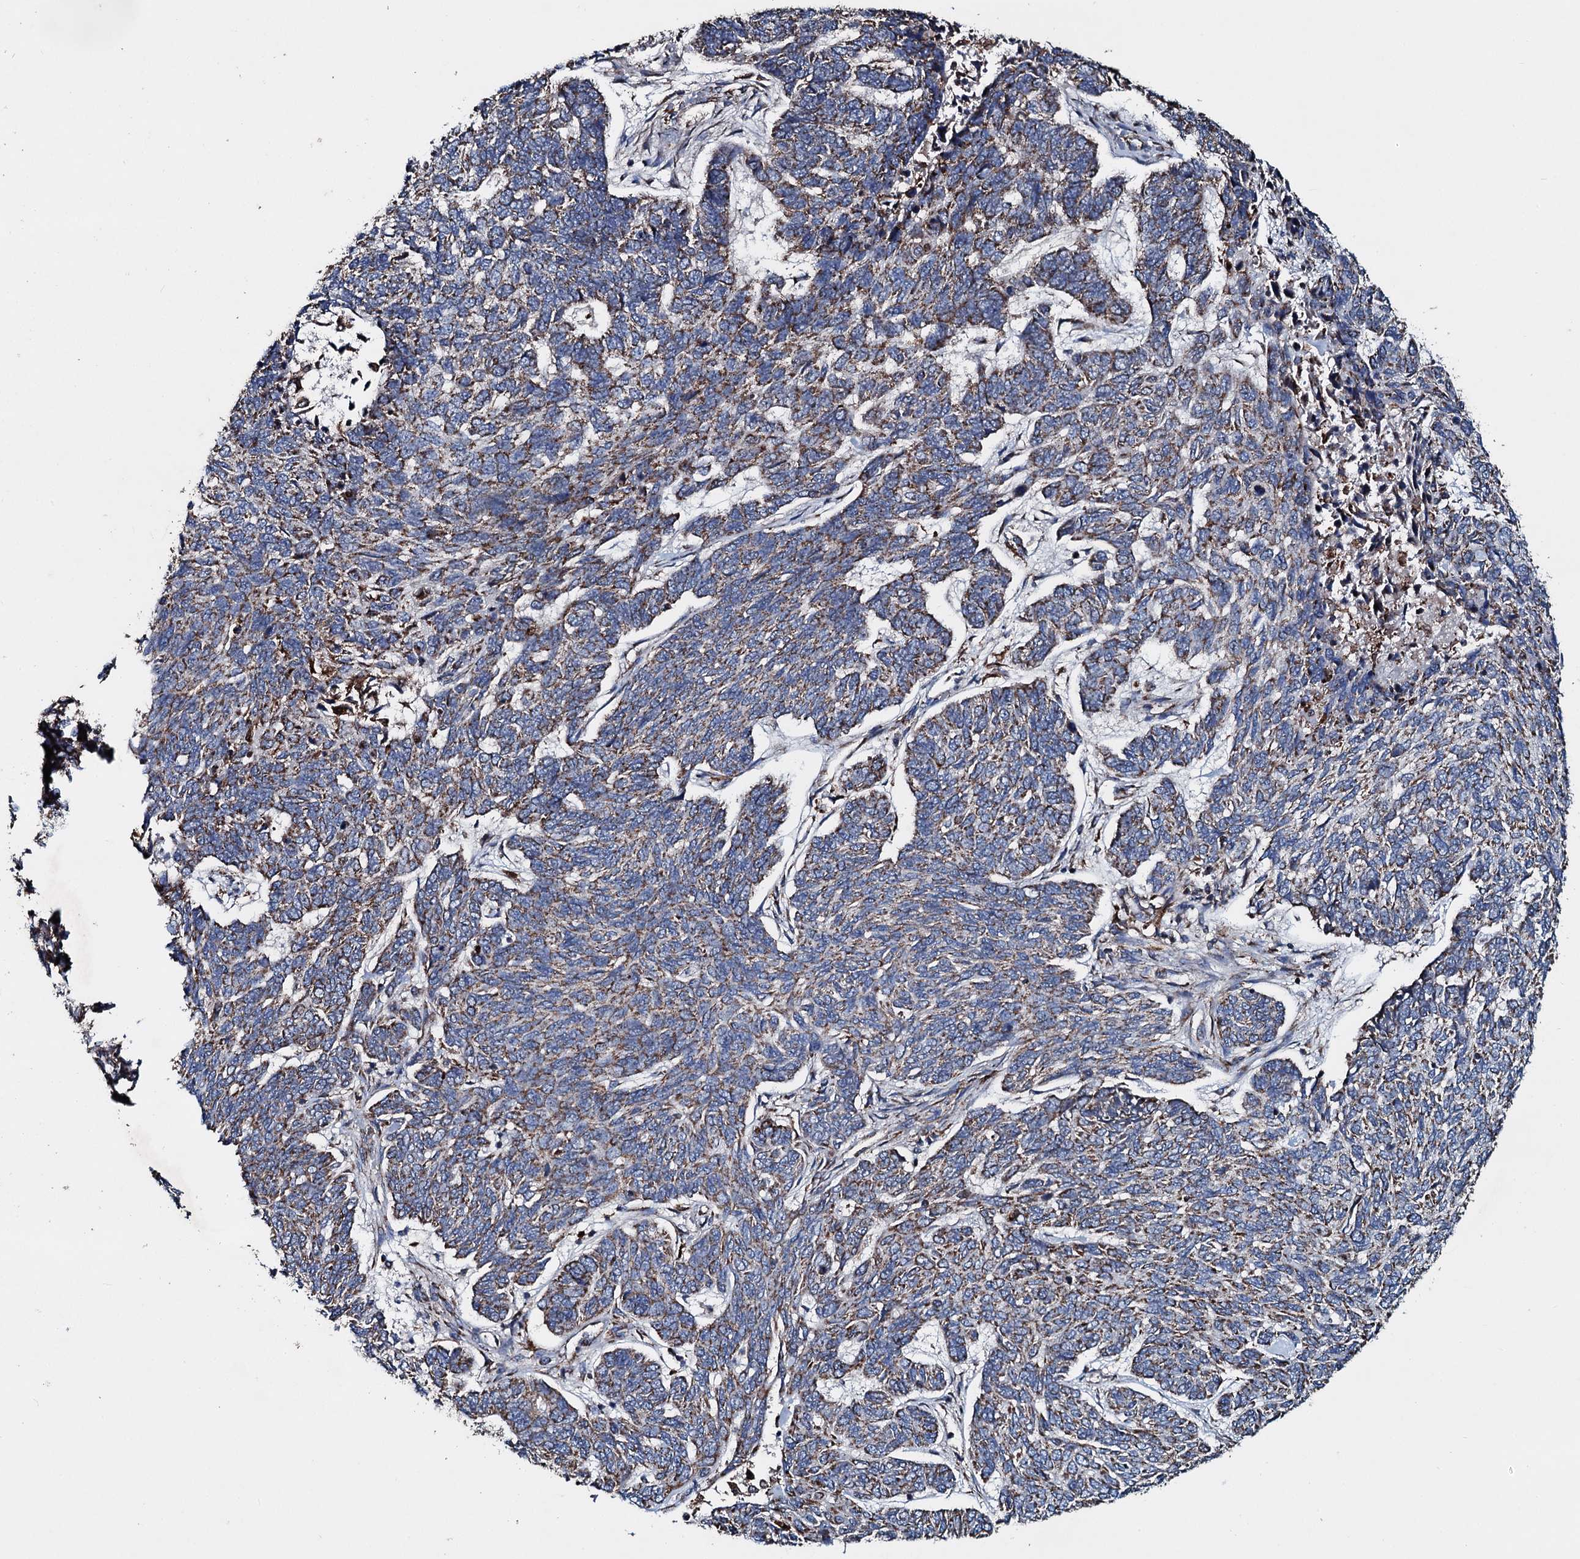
{"staining": {"intensity": "moderate", "quantity": "25%-75%", "location": "cytoplasmic/membranous"}, "tissue": "skin cancer", "cell_type": "Tumor cells", "image_type": "cancer", "snomed": [{"axis": "morphology", "description": "Basal cell carcinoma"}, {"axis": "topography", "description": "Skin"}], "caption": "Immunohistochemical staining of skin basal cell carcinoma displays medium levels of moderate cytoplasmic/membranous staining in approximately 25%-75% of tumor cells. The staining was performed using DAB, with brown indicating positive protein expression. Nuclei are stained blue with hematoxylin.", "gene": "DYNC2I2", "patient": {"sex": "female", "age": 65}}